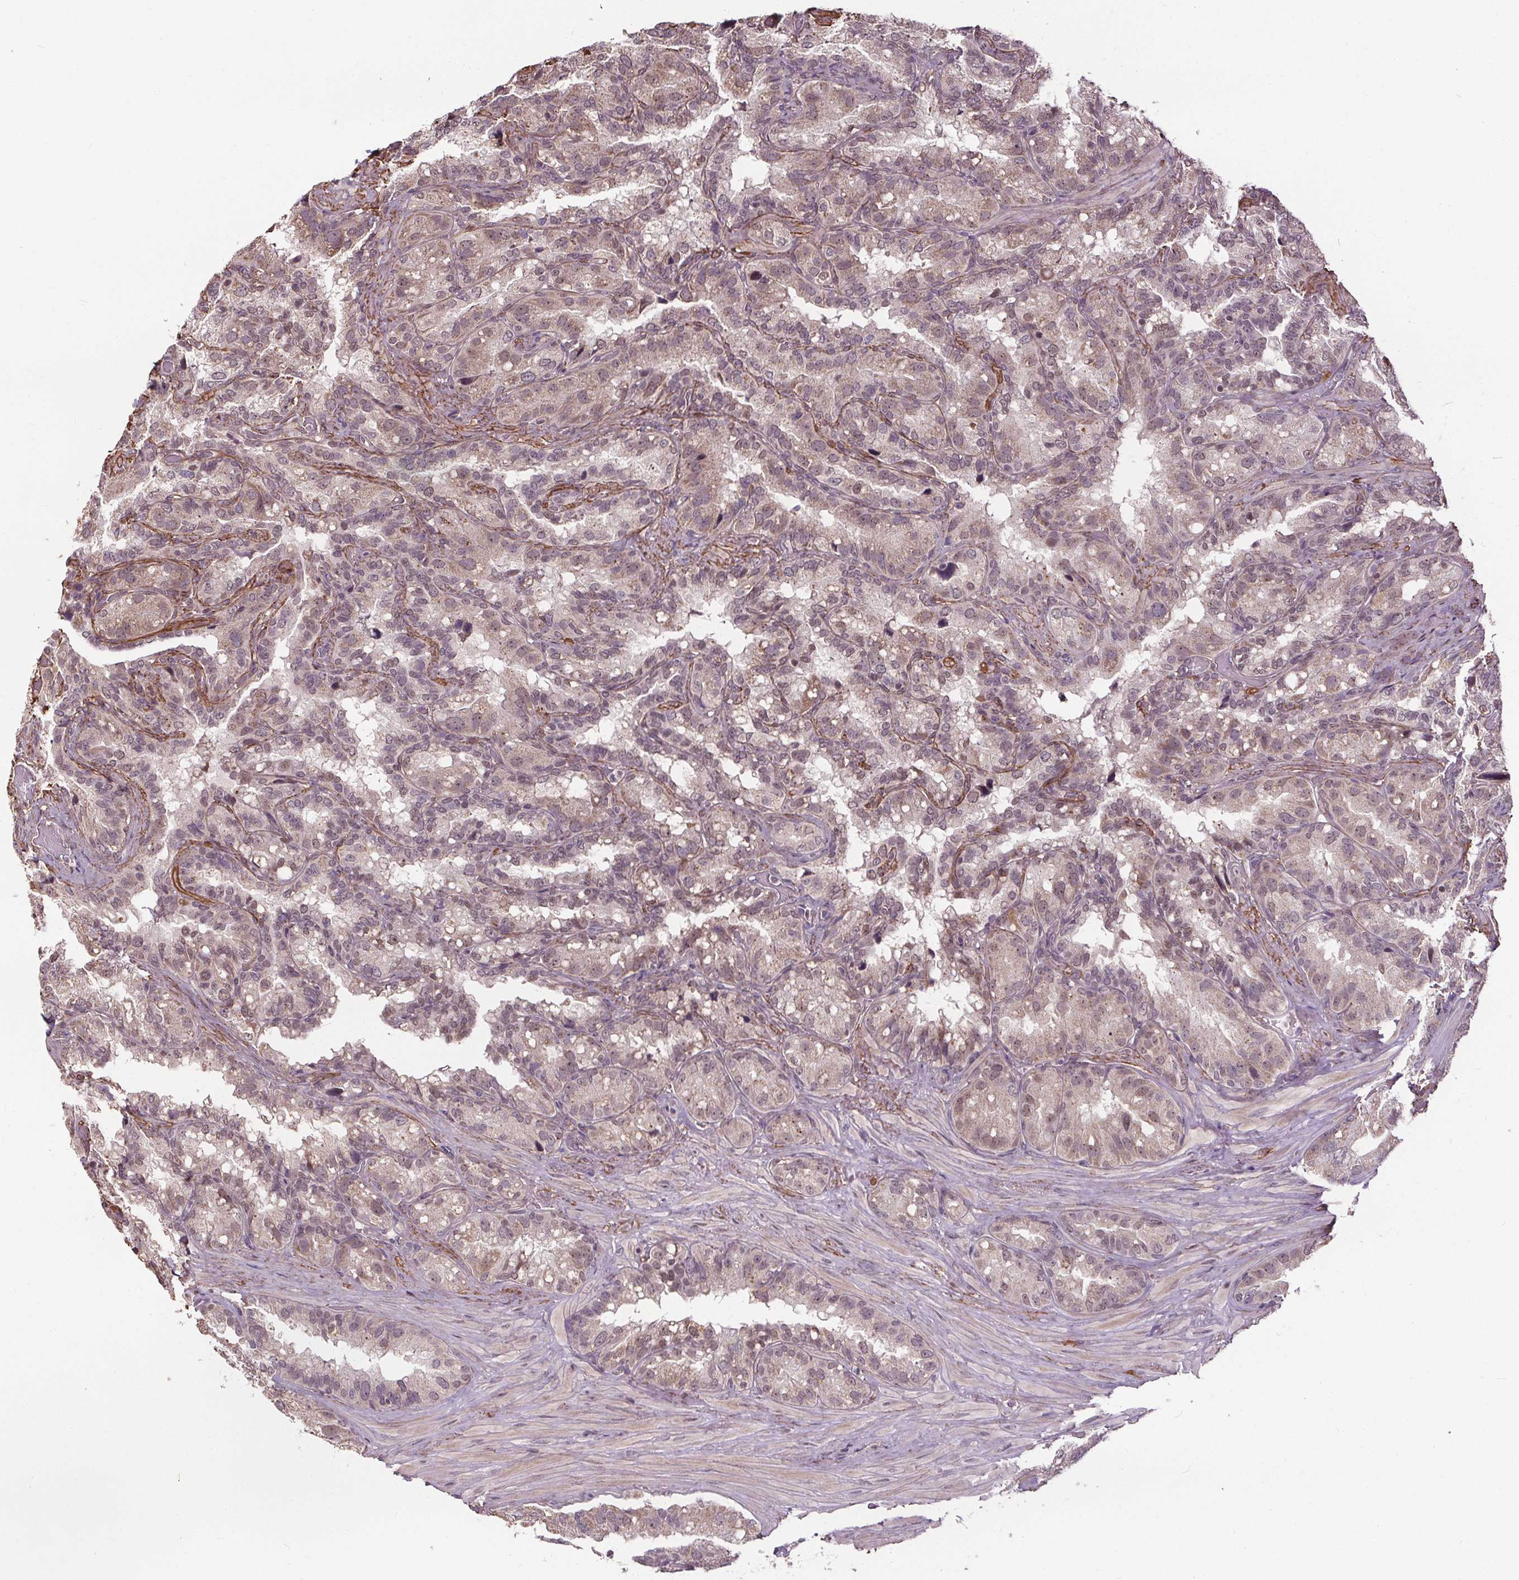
{"staining": {"intensity": "weak", "quantity": "<25%", "location": "nuclear"}, "tissue": "seminal vesicle", "cell_type": "Glandular cells", "image_type": "normal", "snomed": [{"axis": "morphology", "description": "Normal tissue, NOS"}, {"axis": "topography", "description": "Seminal veicle"}], "caption": "The photomicrograph demonstrates no significant staining in glandular cells of seminal vesicle. (DAB (3,3'-diaminobenzidine) immunohistochemistry visualized using brightfield microscopy, high magnification).", "gene": "KIAA0232", "patient": {"sex": "male", "age": 60}}